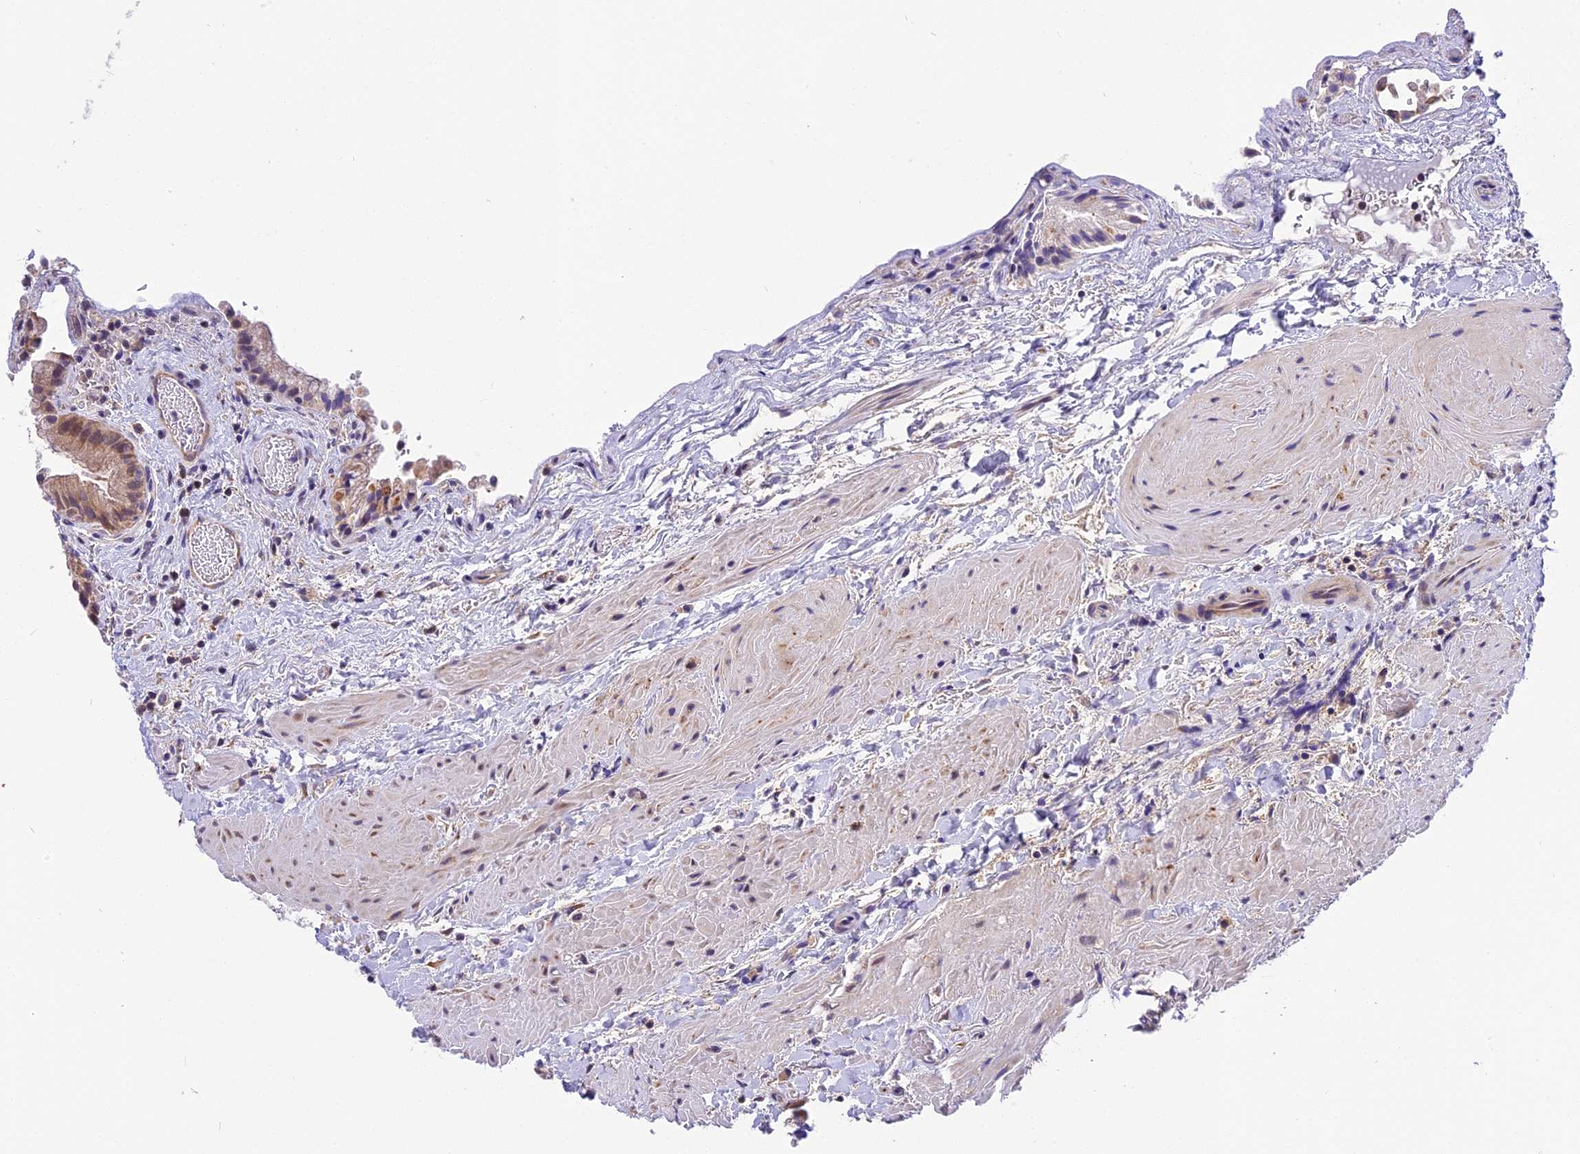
{"staining": {"intensity": "moderate", "quantity": ">75%", "location": "cytoplasmic/membranous"}, "tissue": "gallbladder", "cell_type": "Glandular cells", "image_type": "normal", "snomed": [{"axis": "morphology", "description": "Normal tissue, NOS"}, {"axis": "topography", "description": "Gallbladder"}], "caption": "Immunohistochemistry (DAB (3,3'-diaminobenzidine)) staining of normal gallbladder demonstrates moderate cytoplasmic/membranous protein expression in about >75% of glandular cells. (IHC, brightfield microscopy, high magnification).", "gene": "BSCL2", "patient": {"sex": "male", "age": 24}}